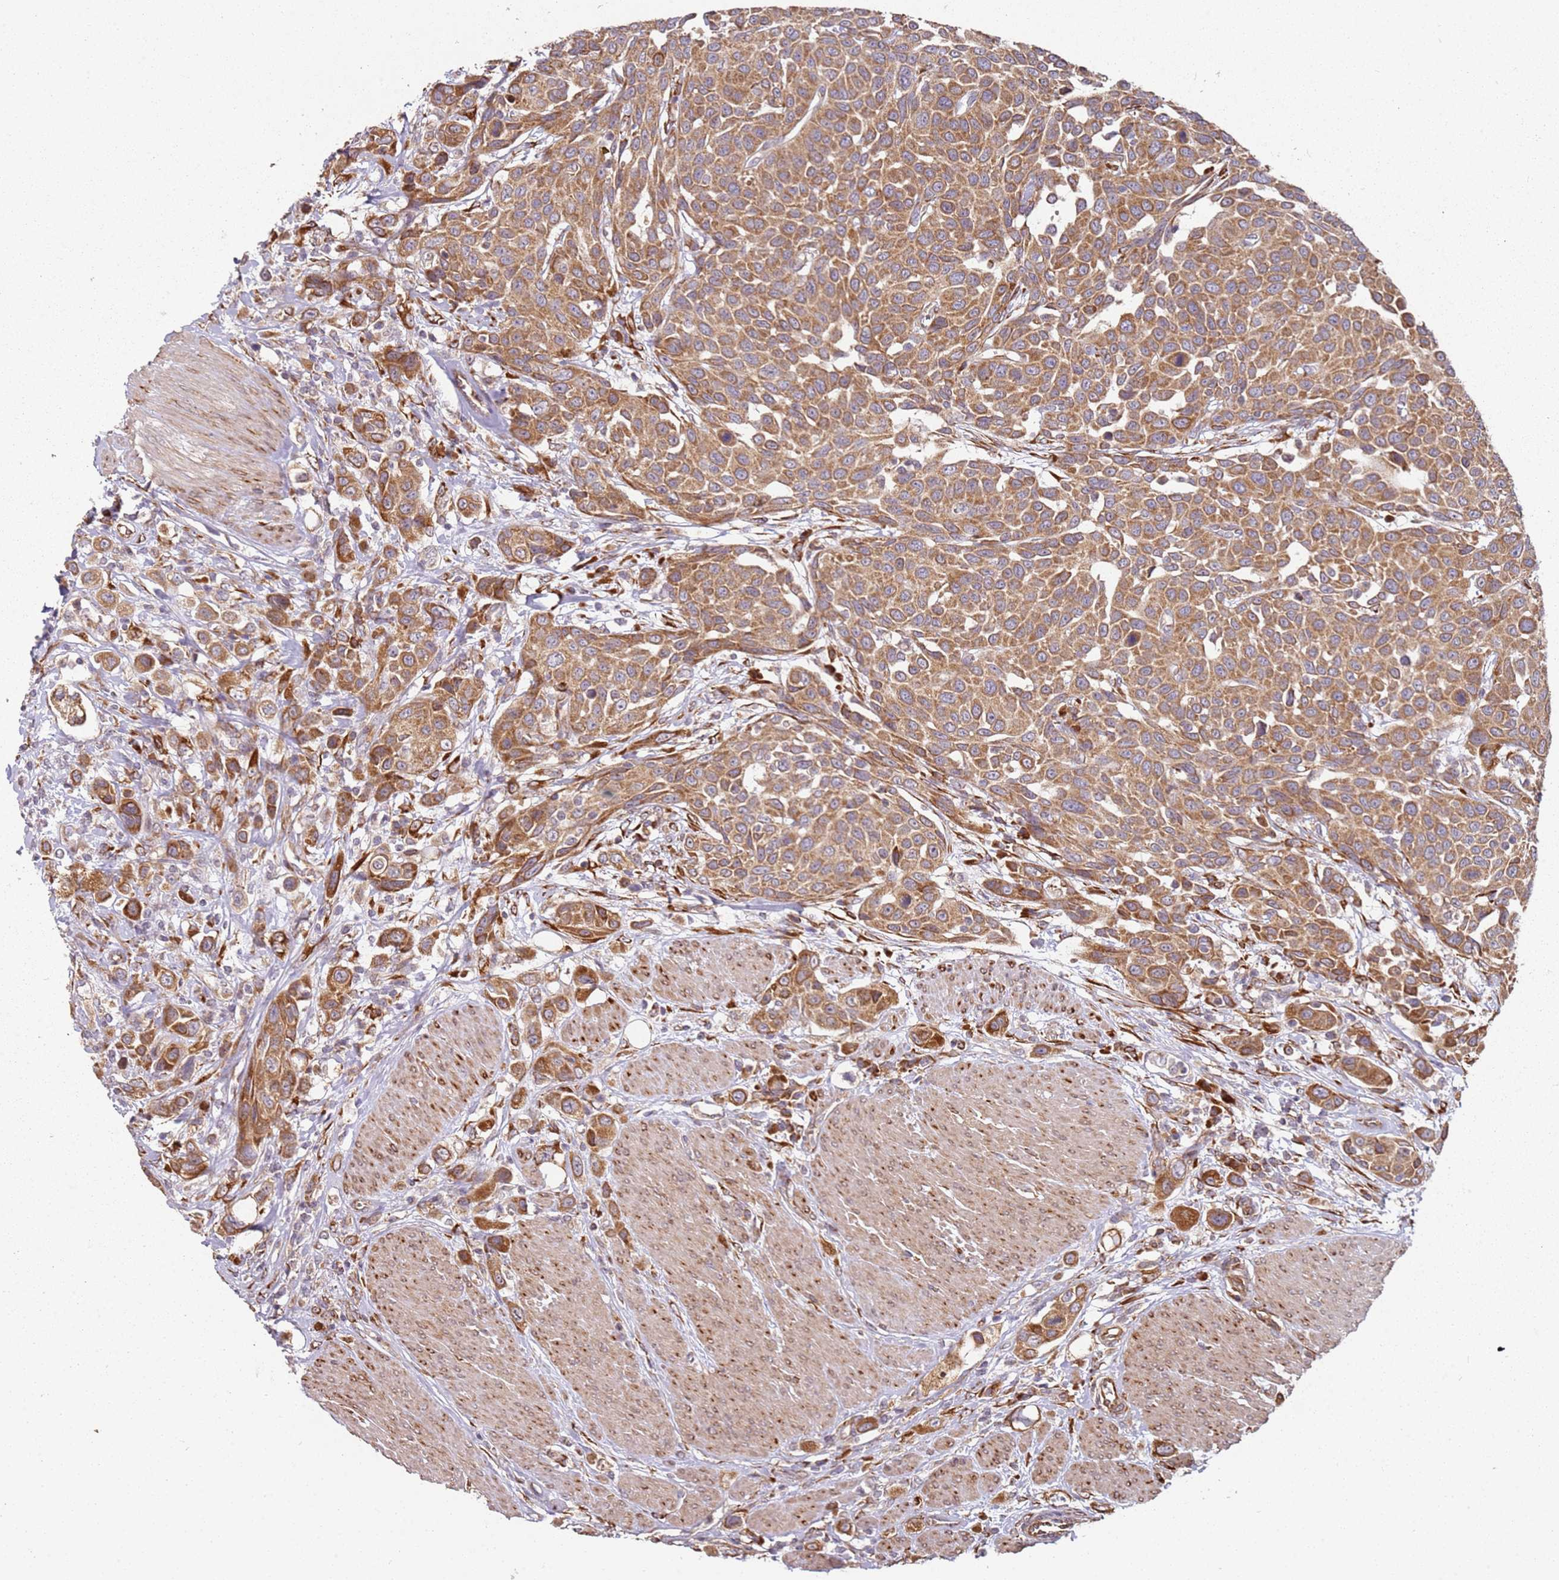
{"staining": {"intensity": "moderate", "quantity": ">75%", "location": "cytoplasmic/membranous"}, "tissue": "urothelial cancer", "cell_type": "Tumor cells", "image_type": "cancer", "snomed": [{"axis": "morphology", "description": "Urothelial carcinoma, High grade"}, {"axis": "topography", "description": "Urinary bladder"}], "caption": "Immunohistochemical staining of high-grade urothelial carcinoma demonstrates medium levels of moderate cytoplasmic/membranous expression in about >75% of tumor cells.", "gene": "ARFRP1", "patient": {"sex": "male", "age": 50}}